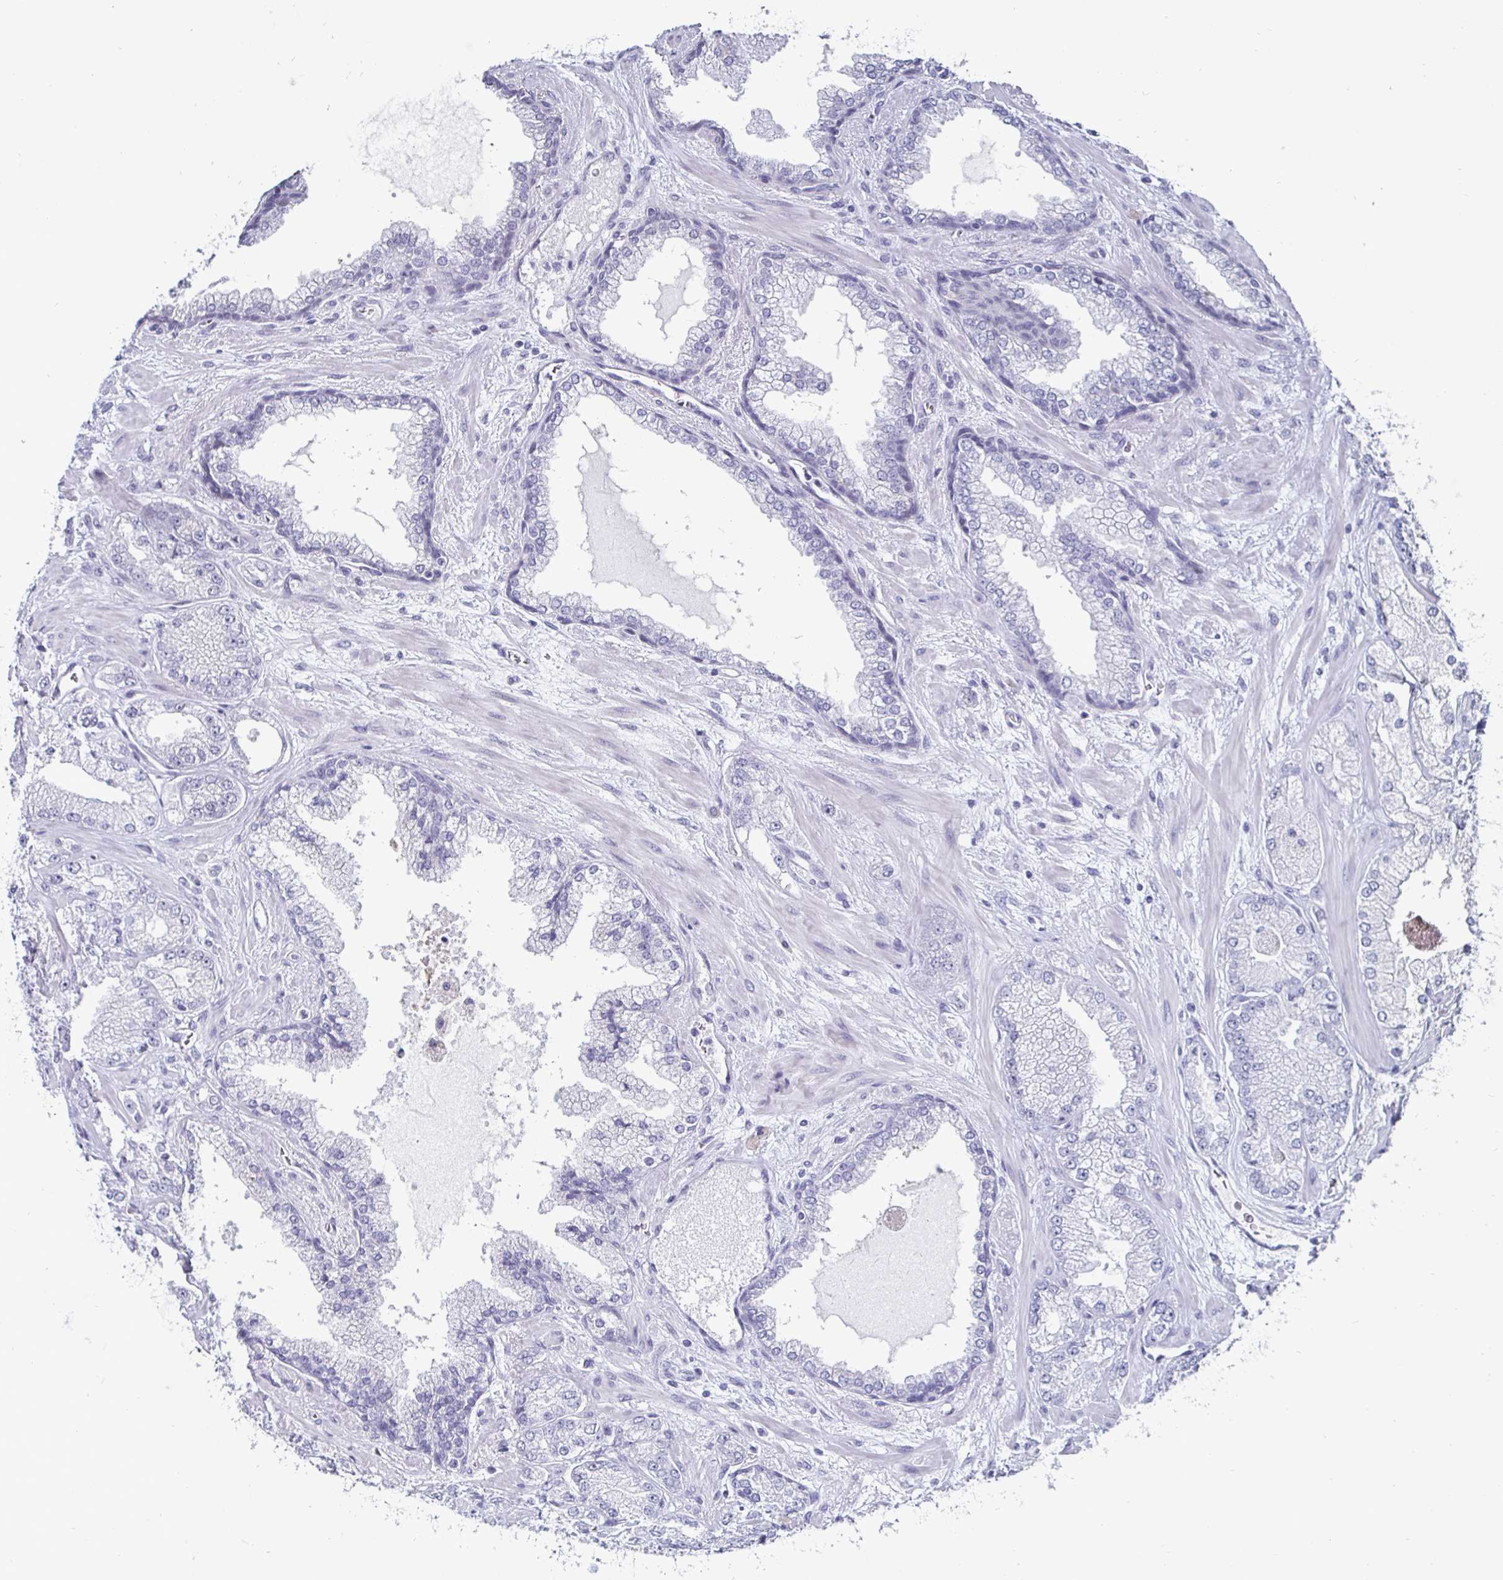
{"staining": {"intensity": "negative", "quantity": "none", "location": "none"}, "tissue": "prostate cancer", "cell_type": "Tumor cells", "image_type": "cancer", "snomed": [{"axis": "morphology", "description": "Normal tissue, NOS"}, {"axis": "morphology", "description": "Adenocarcinoma, High grade"}, {"axis": "topography", "description": "Prostate"}, {"axis": "topography", "description": "Peripheral nerve tissue"}], "caption": "Prostate cancer (adenocarcinoma (high-grade)) was stained to show a protein in brown. There is no significant positivity in tumor cells.", "gene": "OOSP2", "patient": {"sex": "male", "age": 68}}